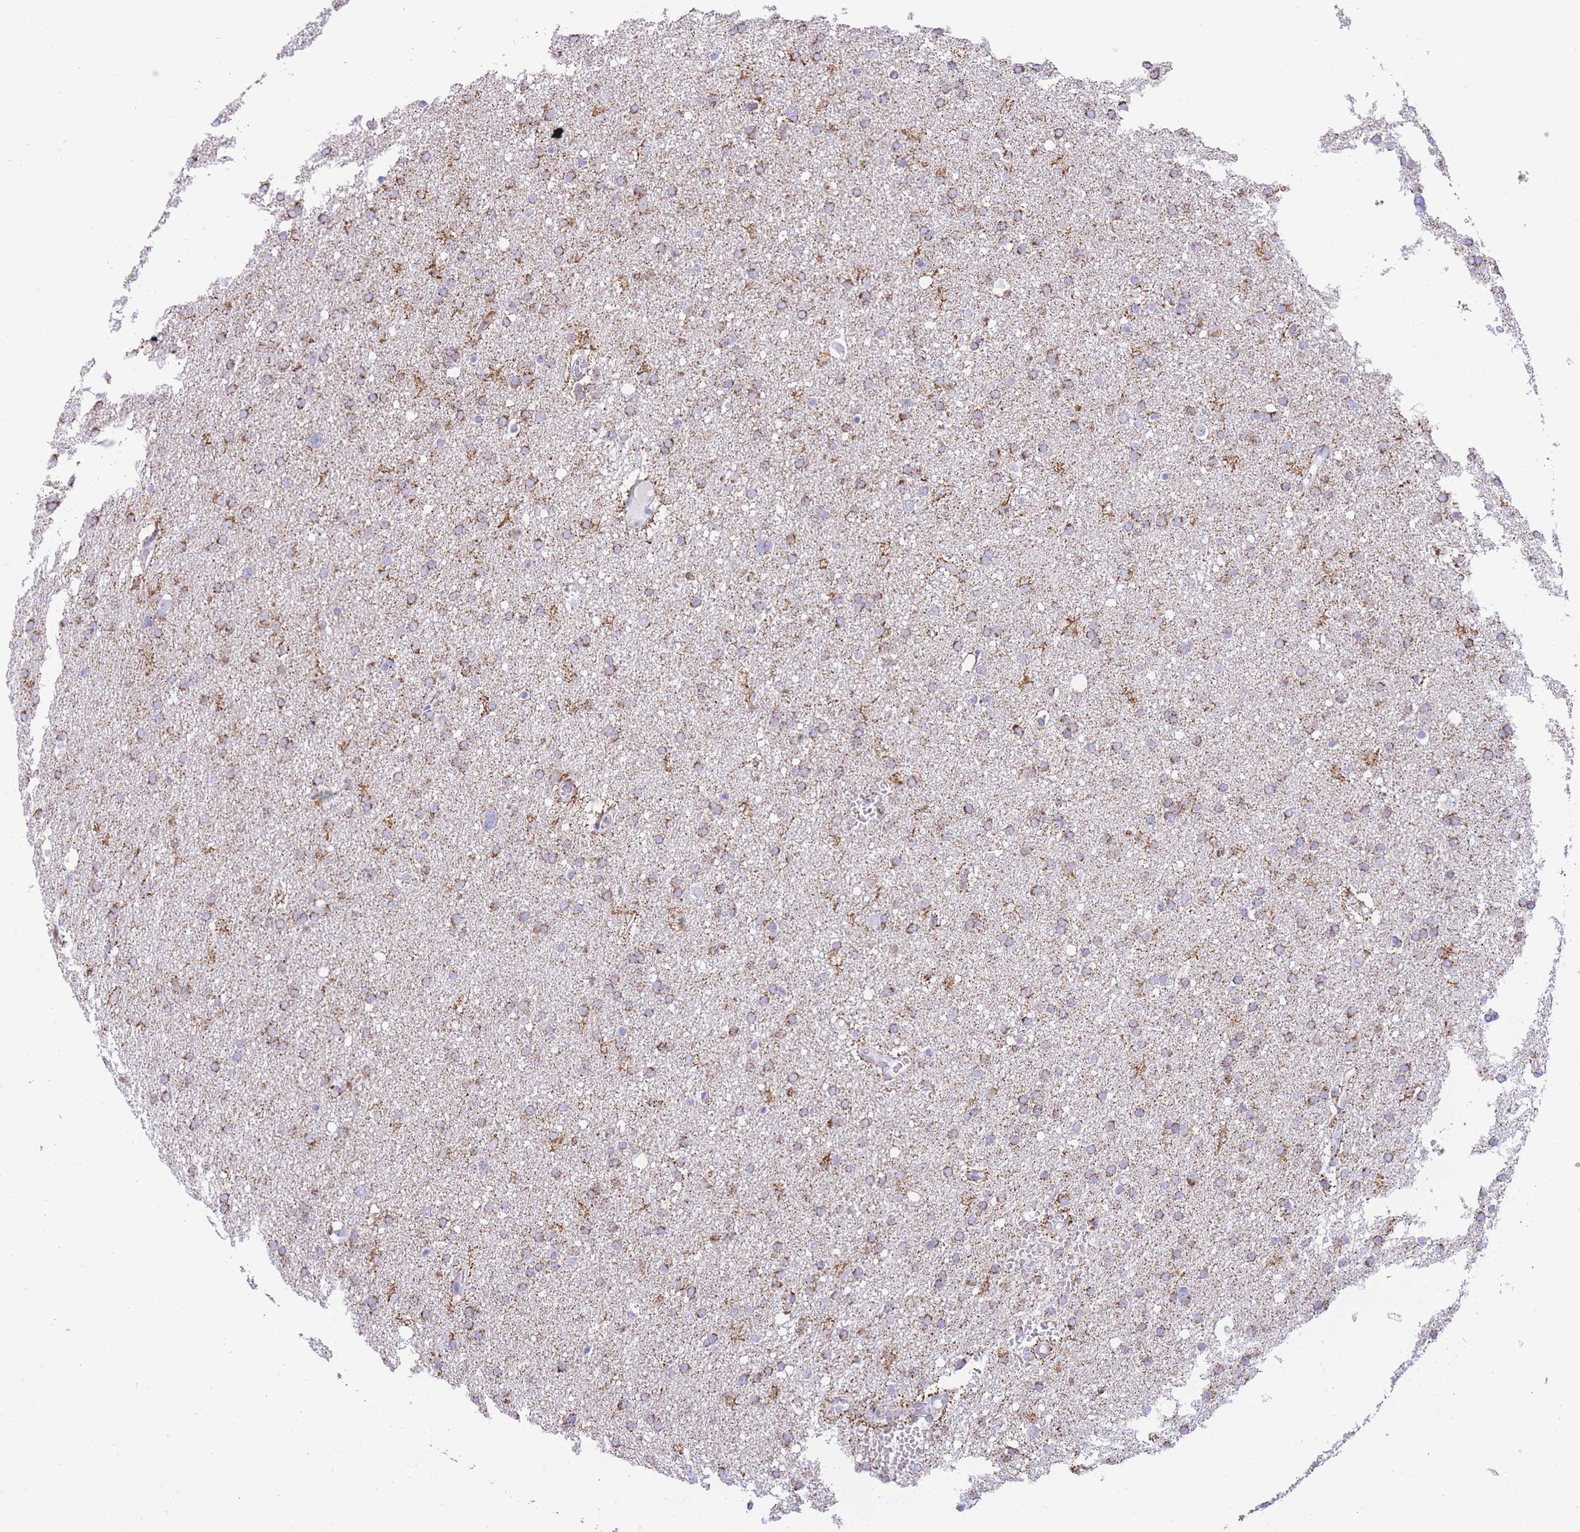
{"staining": {"intensity": "moderate", "quantity": ">75%", "location": "cytoplasmic/membranous"}, "tissue": "glioma", "cell_type": "Tumor cells", "image_type": "cancer", "snomed": [{"axis": "morphology", "description": "Glioma, malignant, High grade"}, {"axis": "topography", "description": "Cerebral cortex"}], "caption": "About >75% of tumor cells in glioma reveal moderate cytoplasmic/membranous protein positivity as visualized by brown immunohistochemical staining.", "gene": "ACSM4", "patient": {"sex": "female", "age": 36}}